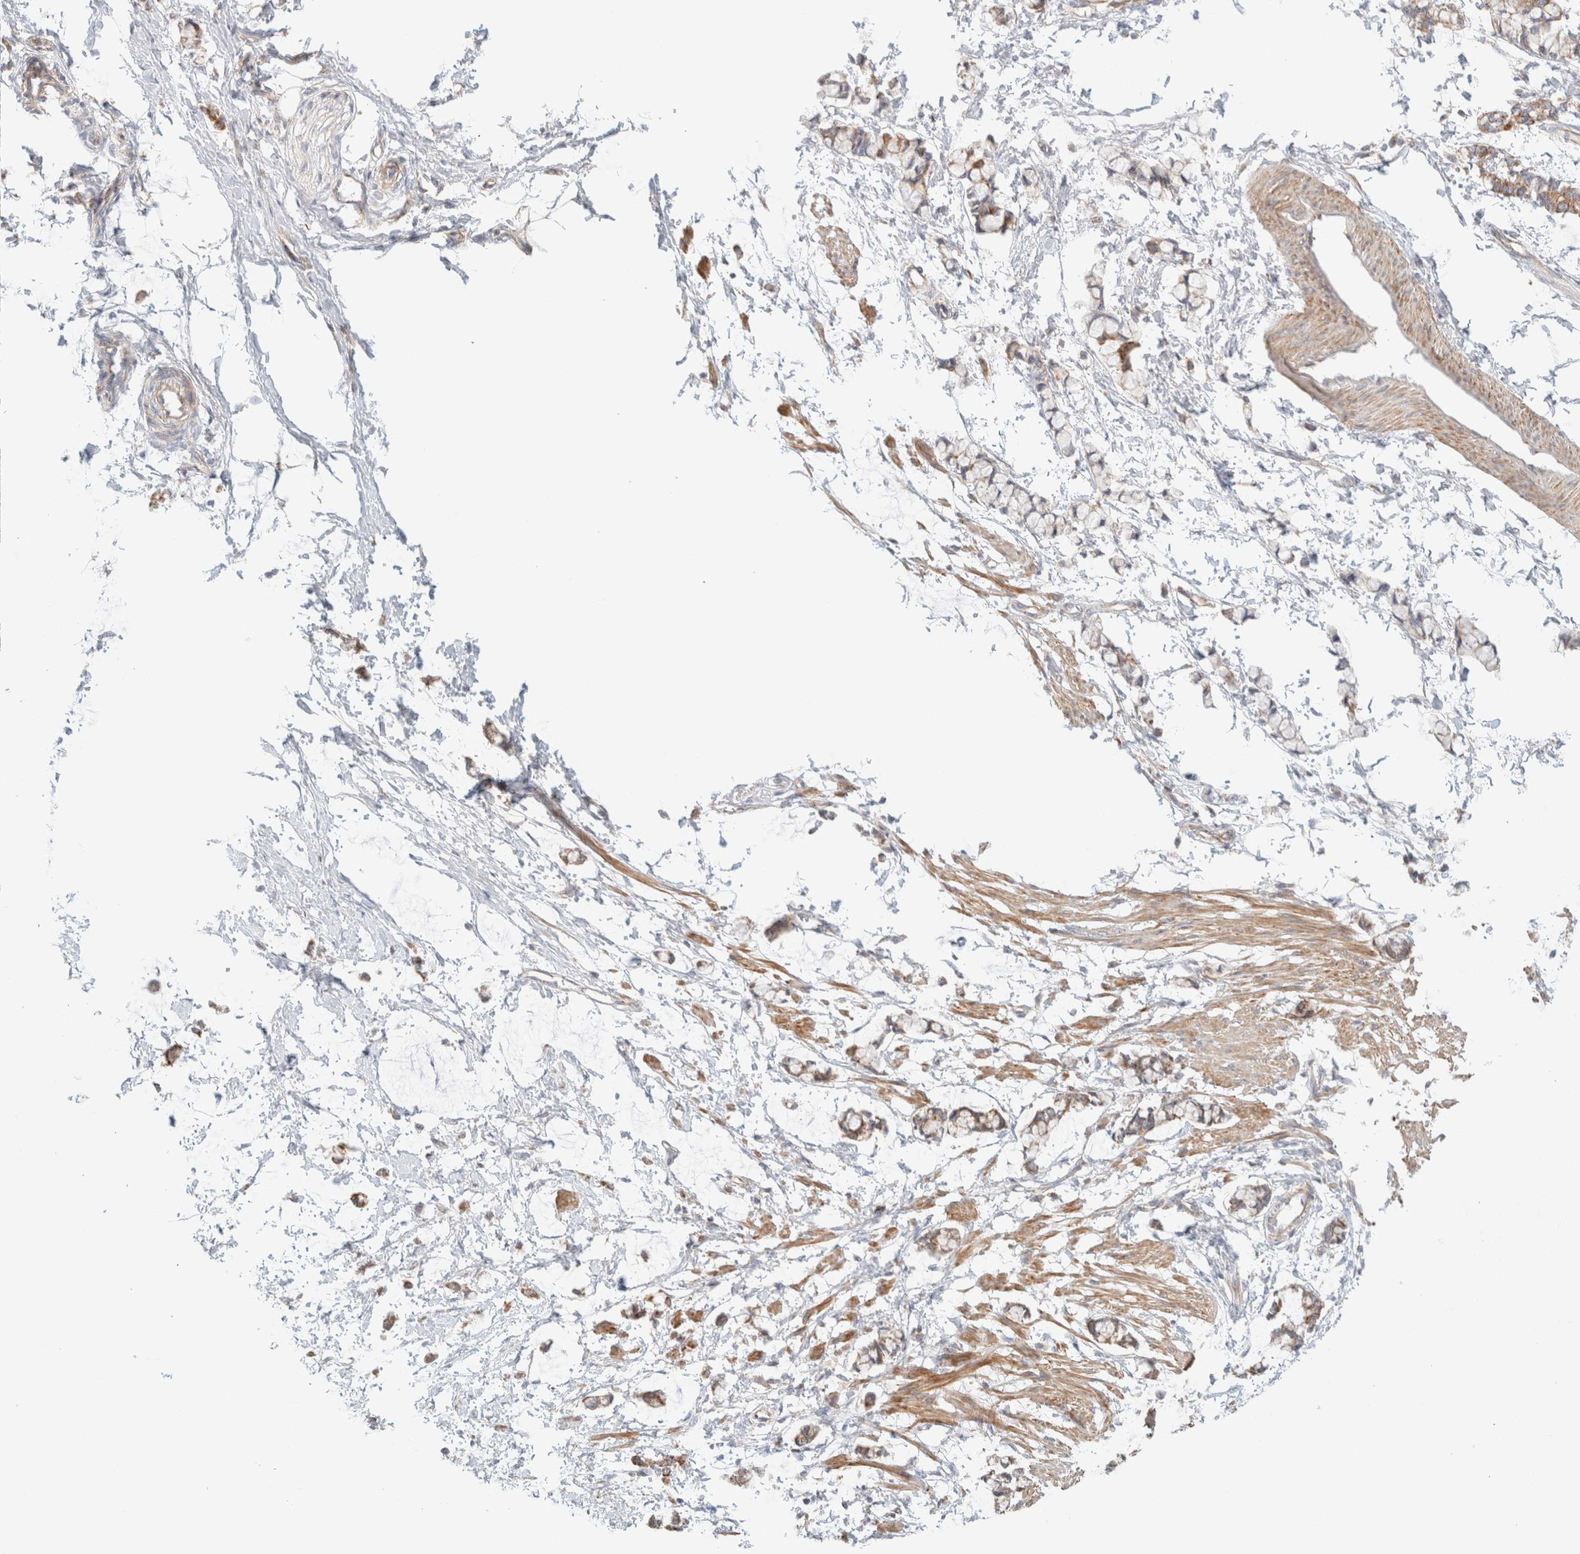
{"staining": {"intensity": "moderate", "quantity": ">75%", "location": "cytoplasmic/membranous"}, "tissue": "smooth muscle", "cell_type": "Smooth muscle cells", "image_type": "normal", "snomed": [{"axis": "morphology", "description": "Normal tissue, NOS"}, {"axis": "morphology", "description": "Adenocarcinoma, NOS"}, {"axis": "topography", "description": "Smooth muscle"}, {"axis": "topography", "description": "Colon"}], "caption": "Immunohistochemical staining of normal smooth muscle shows moderate cytoplasmic/membranous protein expression in approximately >75% of smooth muscle cells.", "gene": "MRM3", "patient": {"sex": "male", "age": 14}}